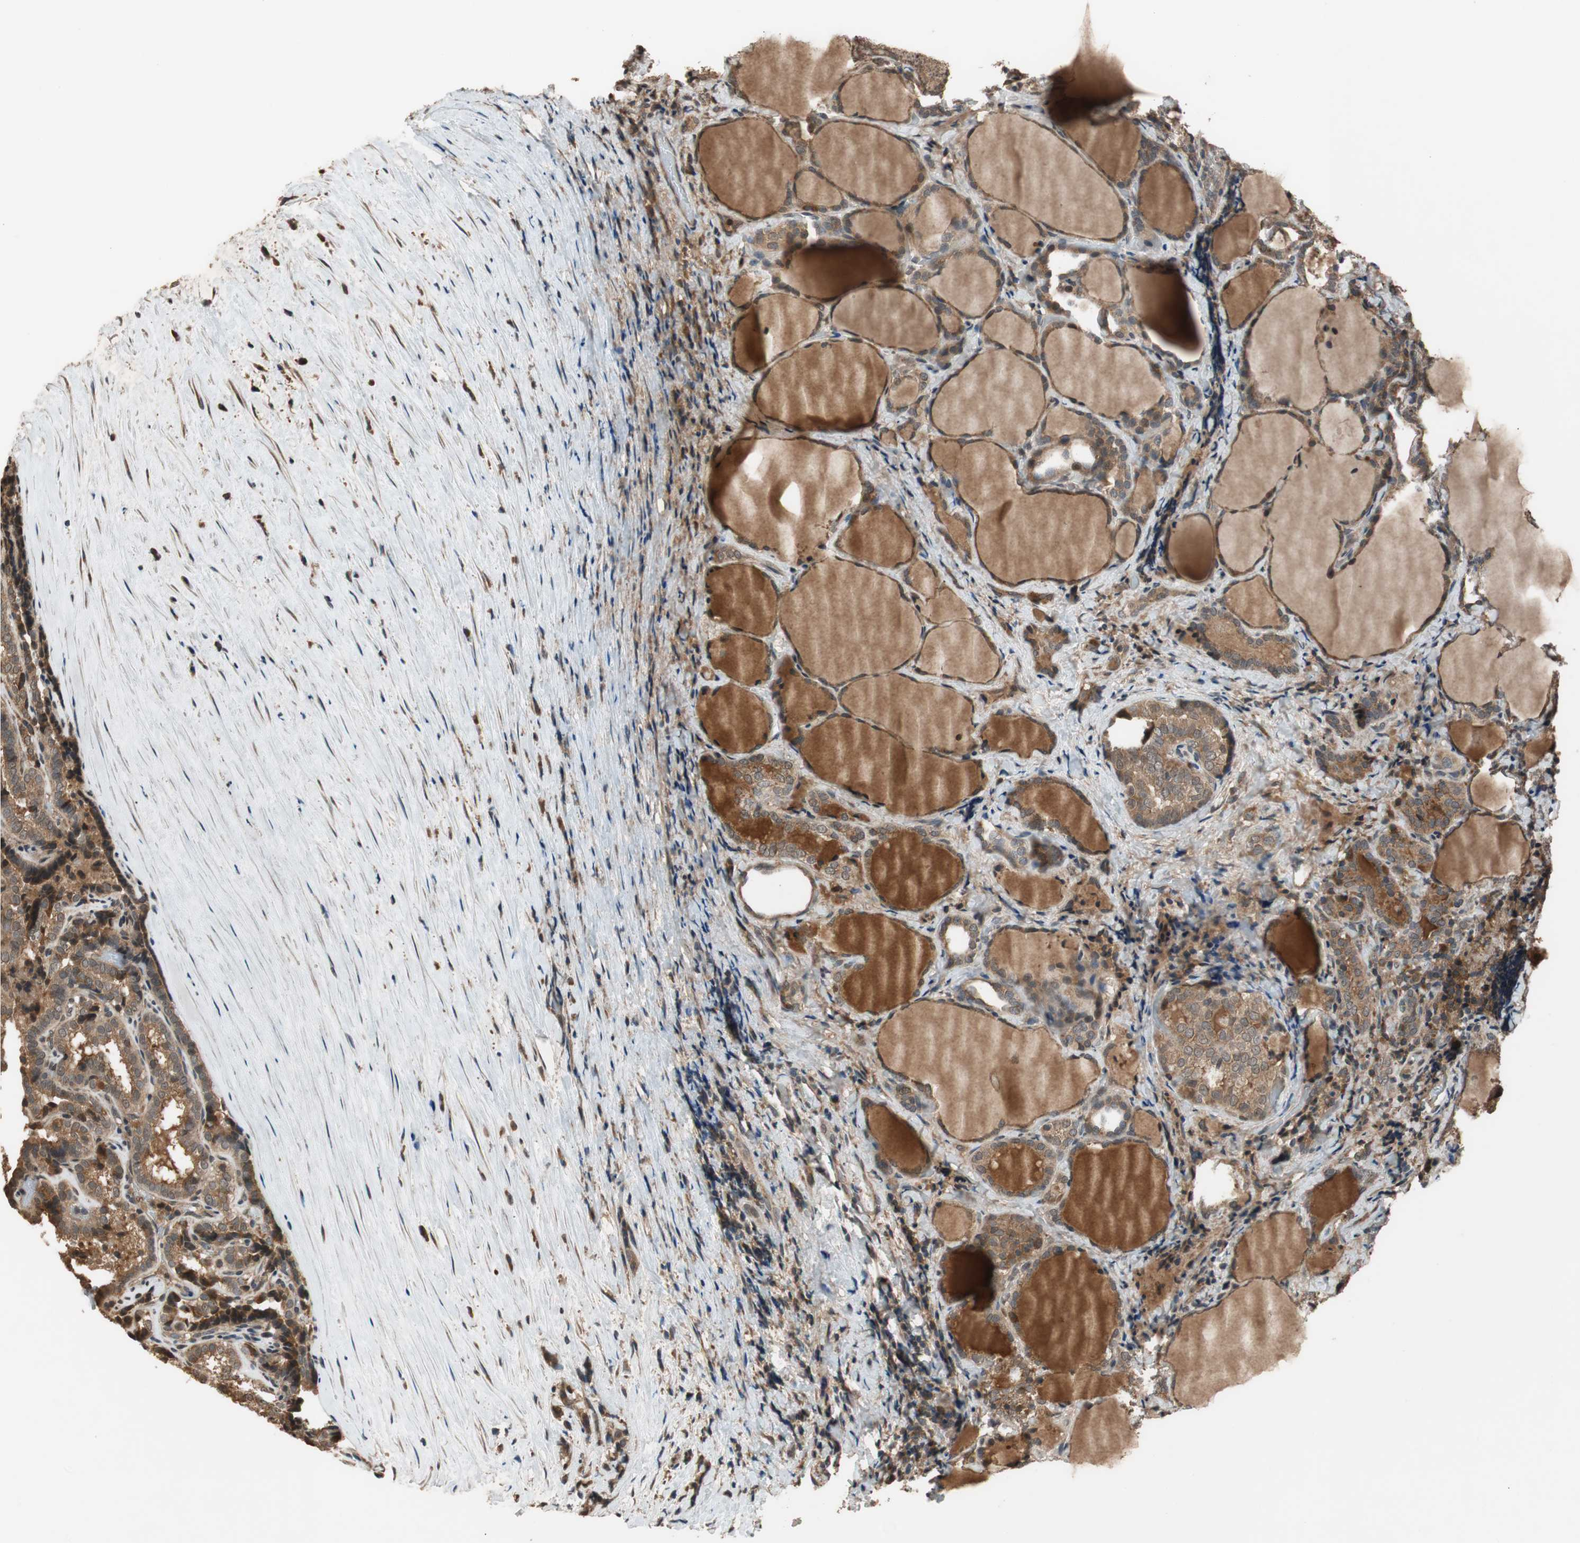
{"staining": {"intensity": "moderate", "quantity": ">75%", "location": "cytoplasmic/membranous"}, "tissue": "thyroid cancer", "cell_type": "Tumor cells", "image_type": "cancer", "snomed": [{"axis": "morphology", "description": "Normal tissue, NOS"}, {"axis": "morphology", "description": "Papillary adenocarcinoma, NOS"}, {"axis": "topography", "description": "Thyroid gland"}], "caption": "A micrograph showing moderate cytoplasmic/membranous positivity in approximately >75% of tumor cells in thyroid papillary adenocarcinoma, as visualized by brown immunohistochemical staining.", "gene": "TMEM230", "patient": {"sex": "female", "age": 30}}